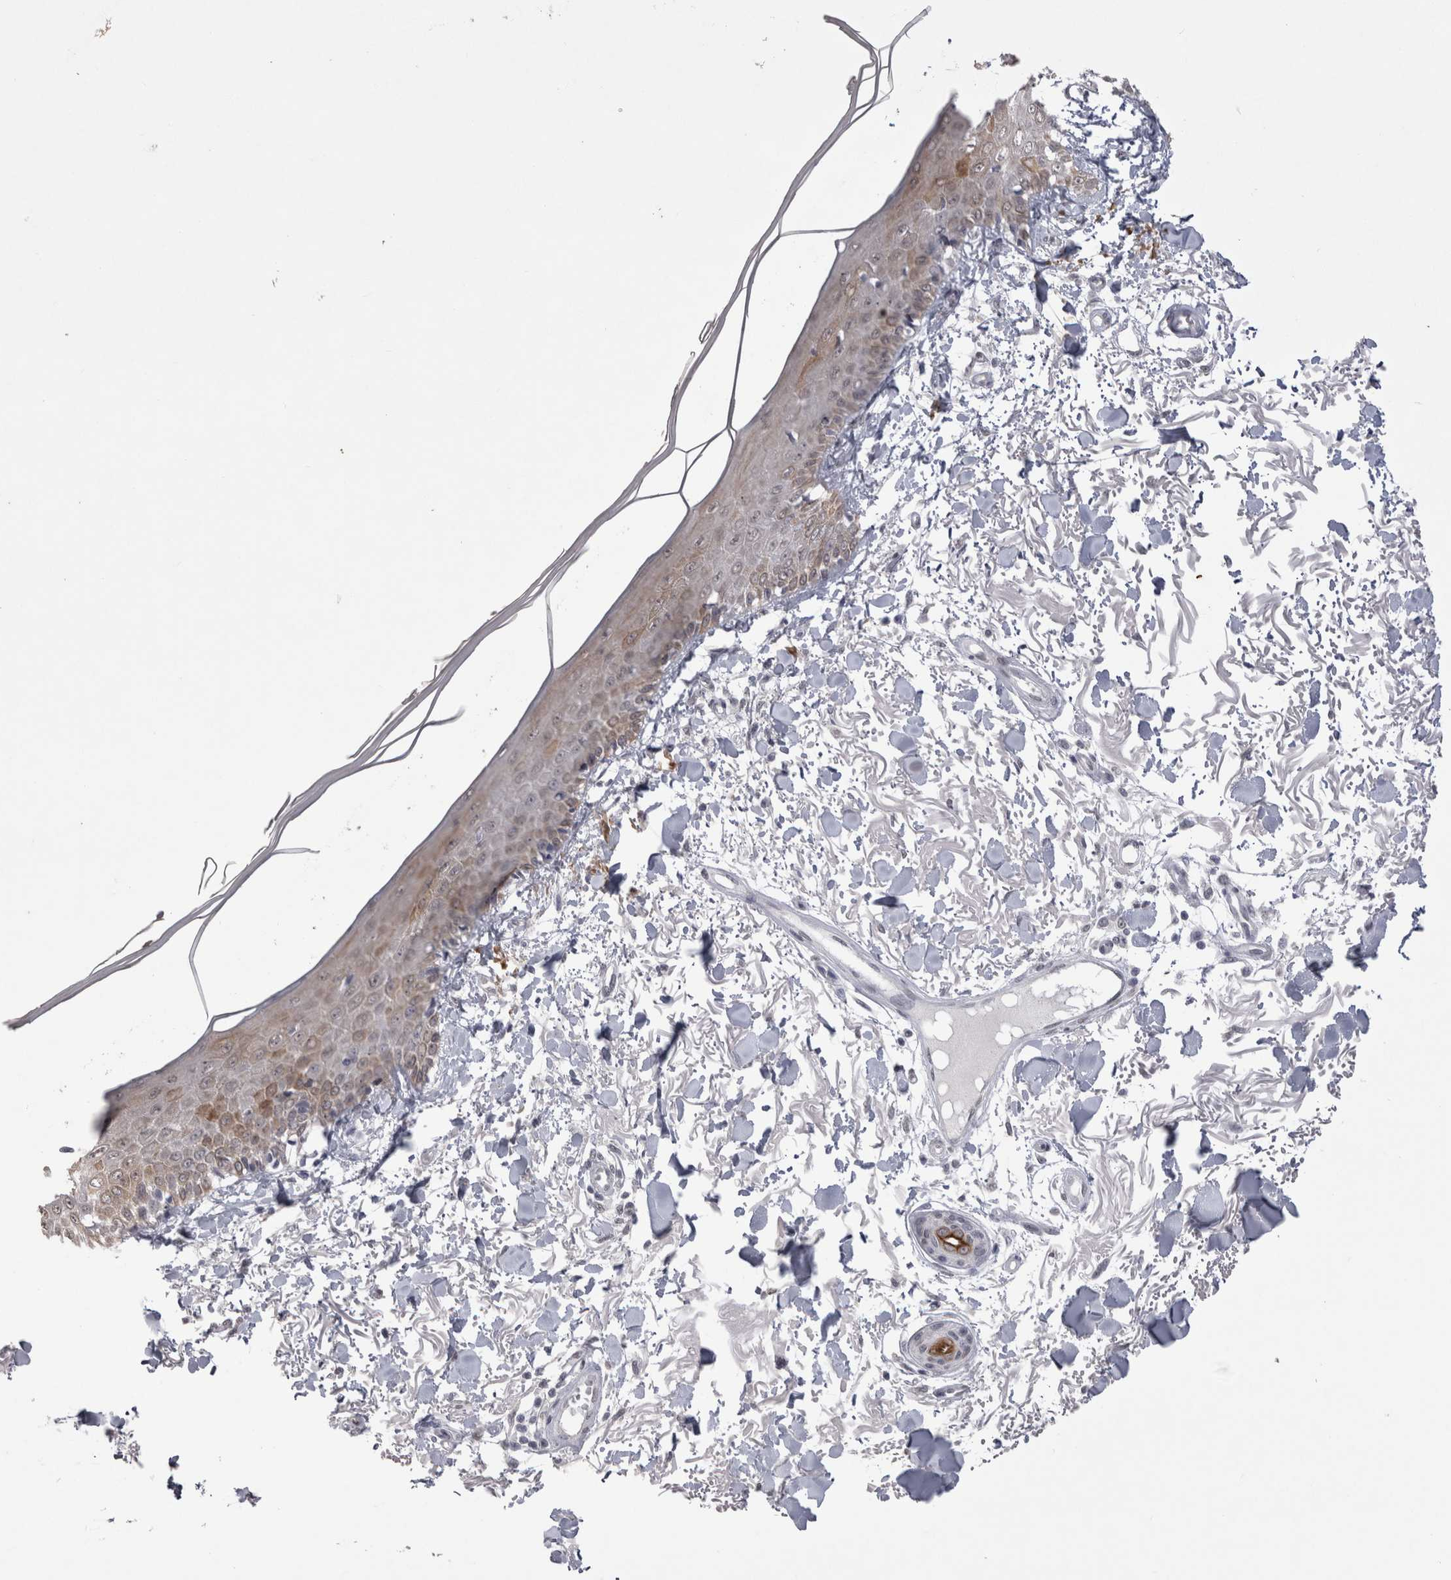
{"staining": {"intensity": "negative", "quantity": "none", "location": "none"}, "tissue": "skin", "cell_type": "Fibroblasts", "image_type": "normal", "snomed": [{"axis": "morphology", "description": "Normal tissue, NOS"}, {"axis": "morphology", "description": "Squamous cell carcinoma, NOS"}, {"axis": "topography", "description": "Skin"}, {"axis": "topography", "description": "Peripheral nerve tissue"}], "caption": "The photomicrograph shows no significant expression in fibroblasts of skin. Nuclei are stained in blue.", "gene": "DDX4", "patient": {"sex": "male", "age": 83}}